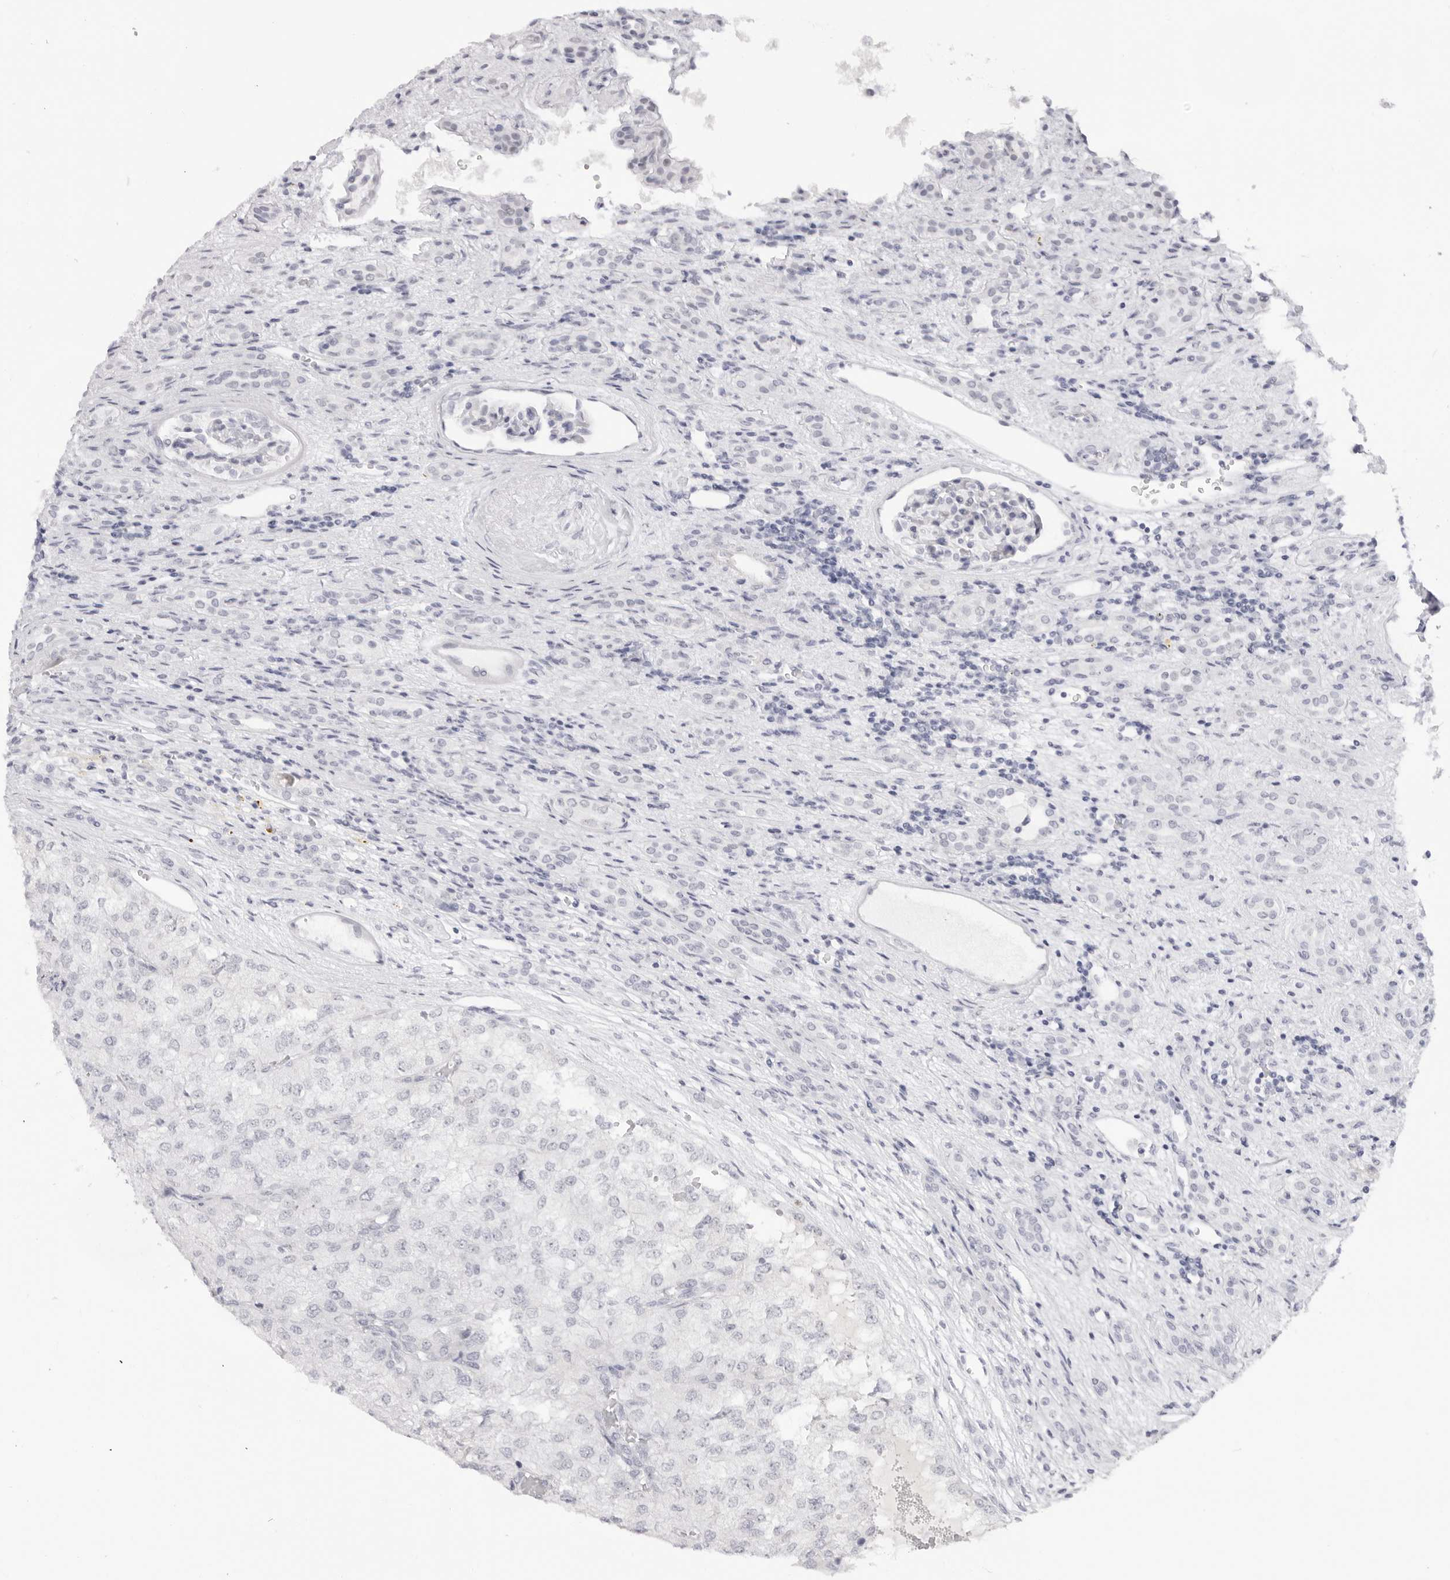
{"staining": {"intensity": "negative", "quantity": "none", "location": "none"}, "tissue": "renal cancer", "cell_type": "Tumor cells", "image_type": "cancer", "snomed": [{"axis": "morphology", "description": "Adenocarcinoma, NOS"}, {"axis": "topography", "description": "Kidney"}], "caption": "This is an immunohistochemistry (IHC) image of adenocarcinoma (renal). There is no staining in tumor cells.", "gene": "KLK12", "patient": {"sex": "female", "age": 54}}